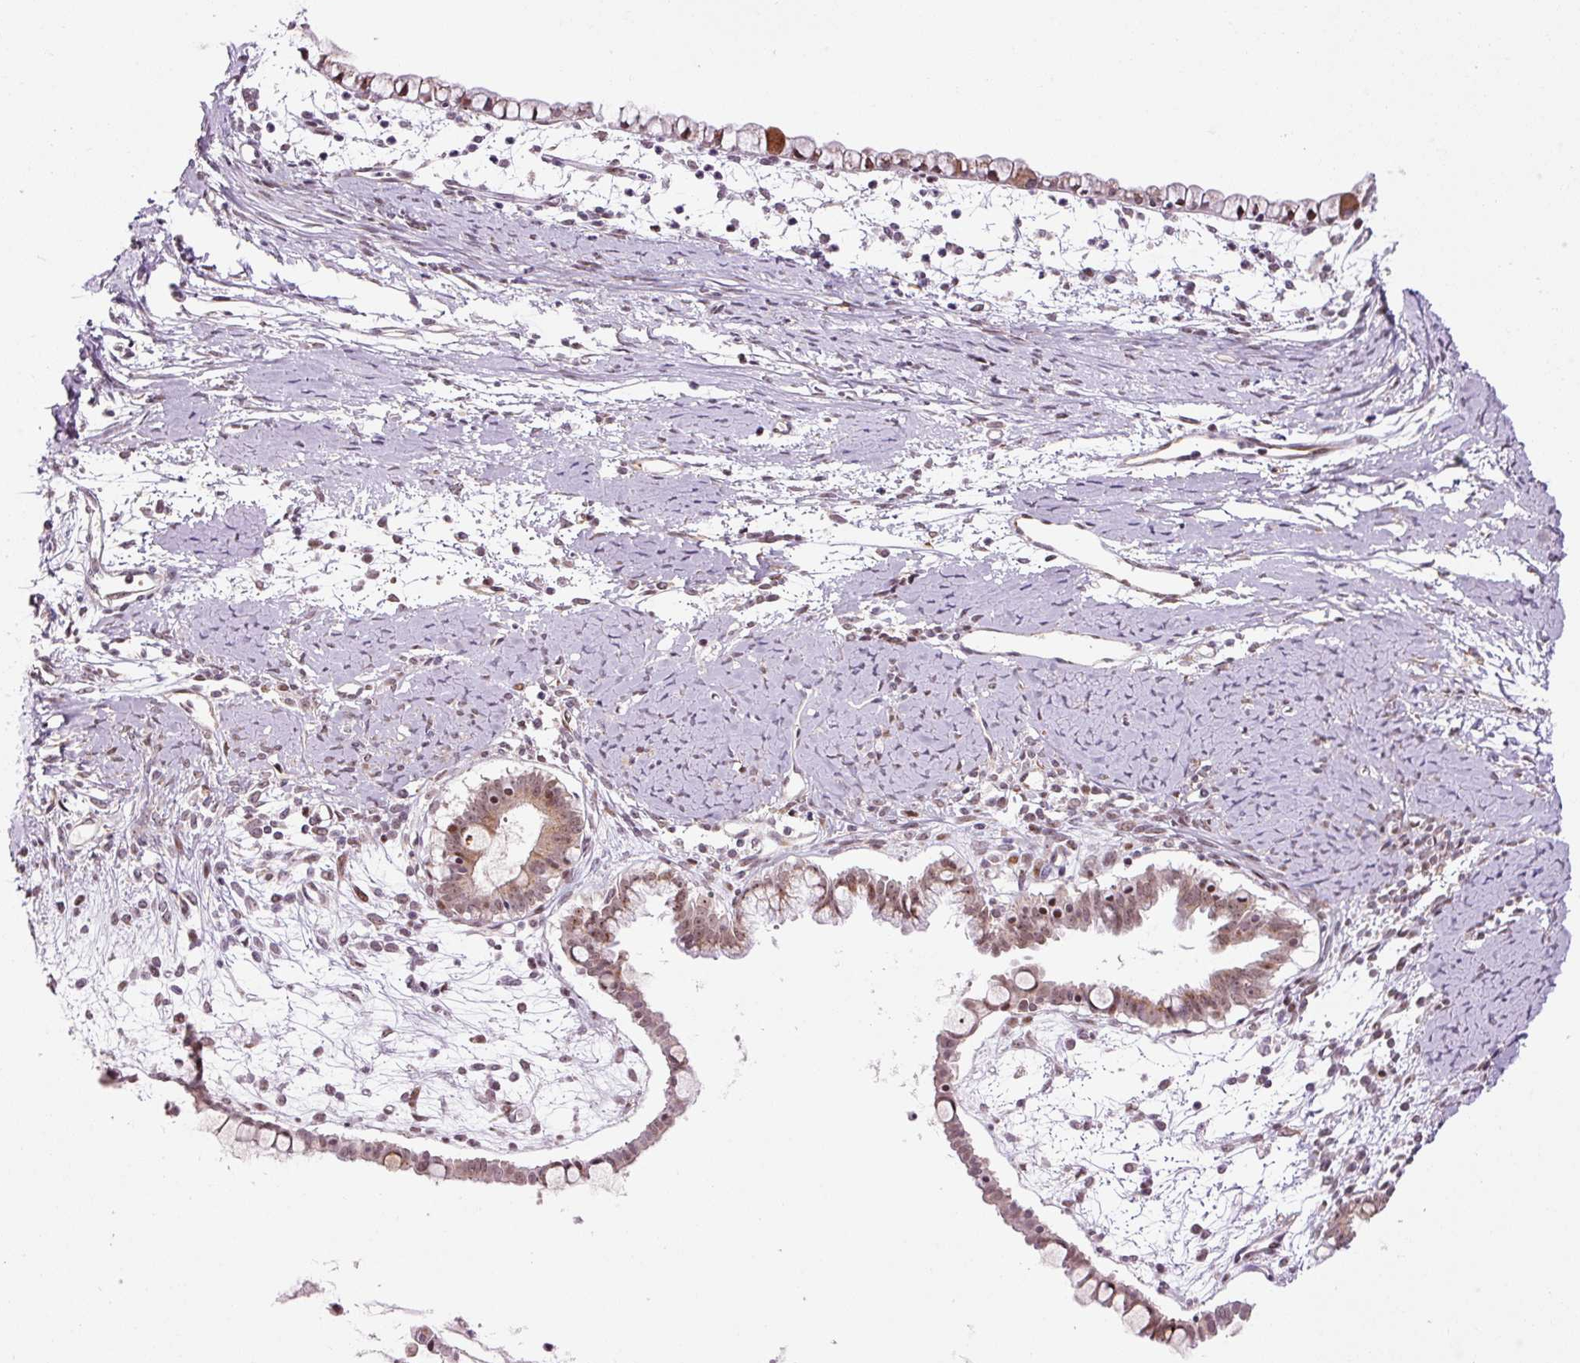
{"staining": {"intensity": "moderate", "quantity": ">75%", "location": "nuclear"}, "tissue": "ovarian cancer", "cell_type": "Tumor cells", "image_type": "cancer", "snomed": [{"axis": "morphology", "description": "Cystadenocarcinoma, mucinous, NOS"}, {"axis": "topography", "description": "Ovary"}], "caption": "Protein analysis of ovarian mucinous cystadenocarcinoma tissue demonstrates moderate nuclear expression in about >75% of tumor cells.", "gene": "ANKRD20A1", "patient": {"sex": "female", "age": 61}}